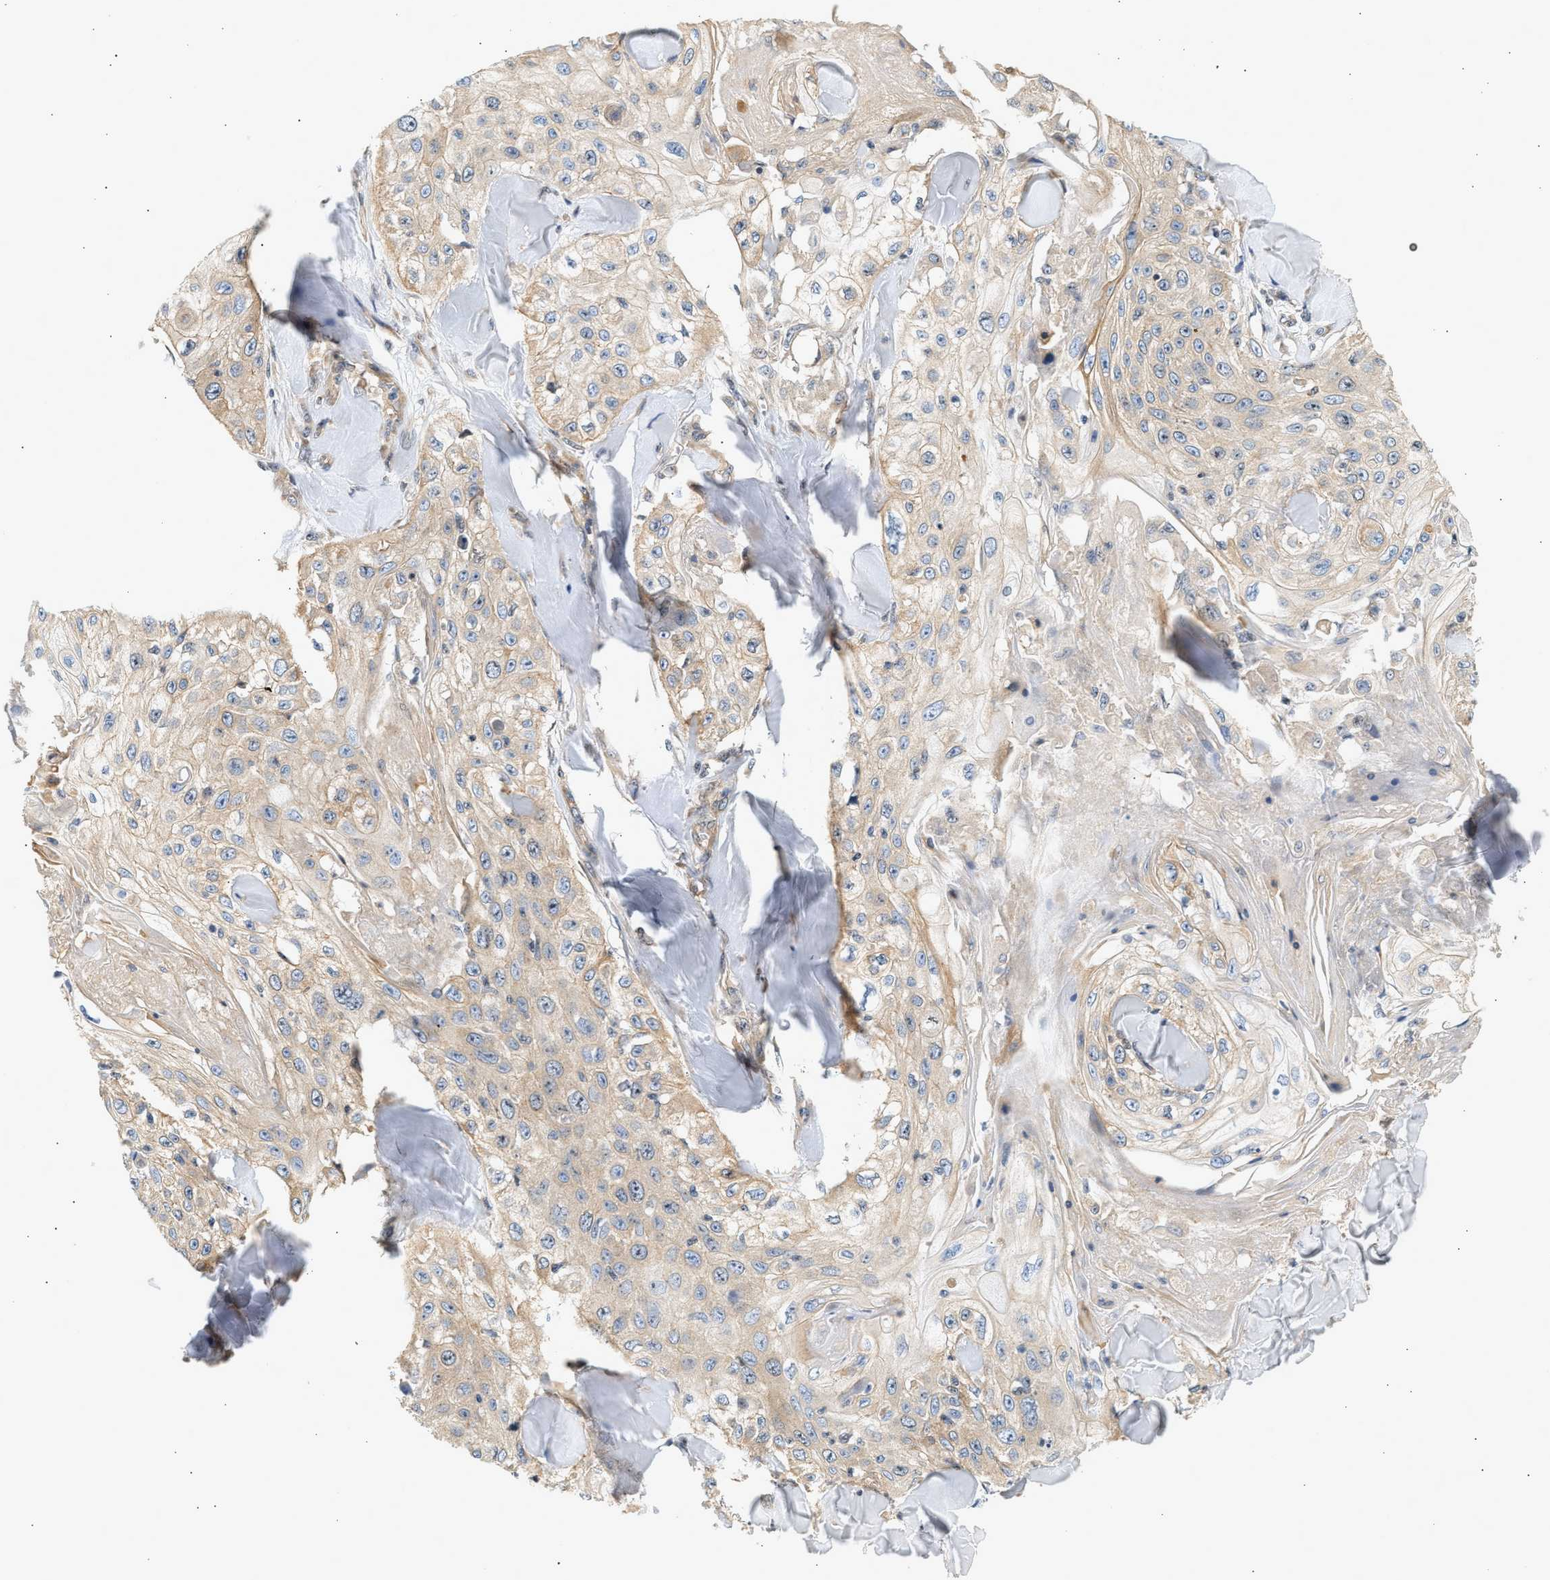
{"staining": {"intensity": "weak", "quantity": ">75%", "location": "cytoplasmic/membranous"}, "tissue": "skin cancer", "cell_type": "Tumor cells", "image_type": "cancer", "snomed": [{"axis": "morphology", "description": "Squamous cell carcinoma, NOS"}, {"axis": "topography", "description": "Skin"}], "caption": "Weak cytoplasmic/membranous protein positivity is seen in approximately >75% of tumor cells in squamous cell carcinoma (skin).", "gene": "WDR31", "patient": {"sex": "male", "age": 86}}